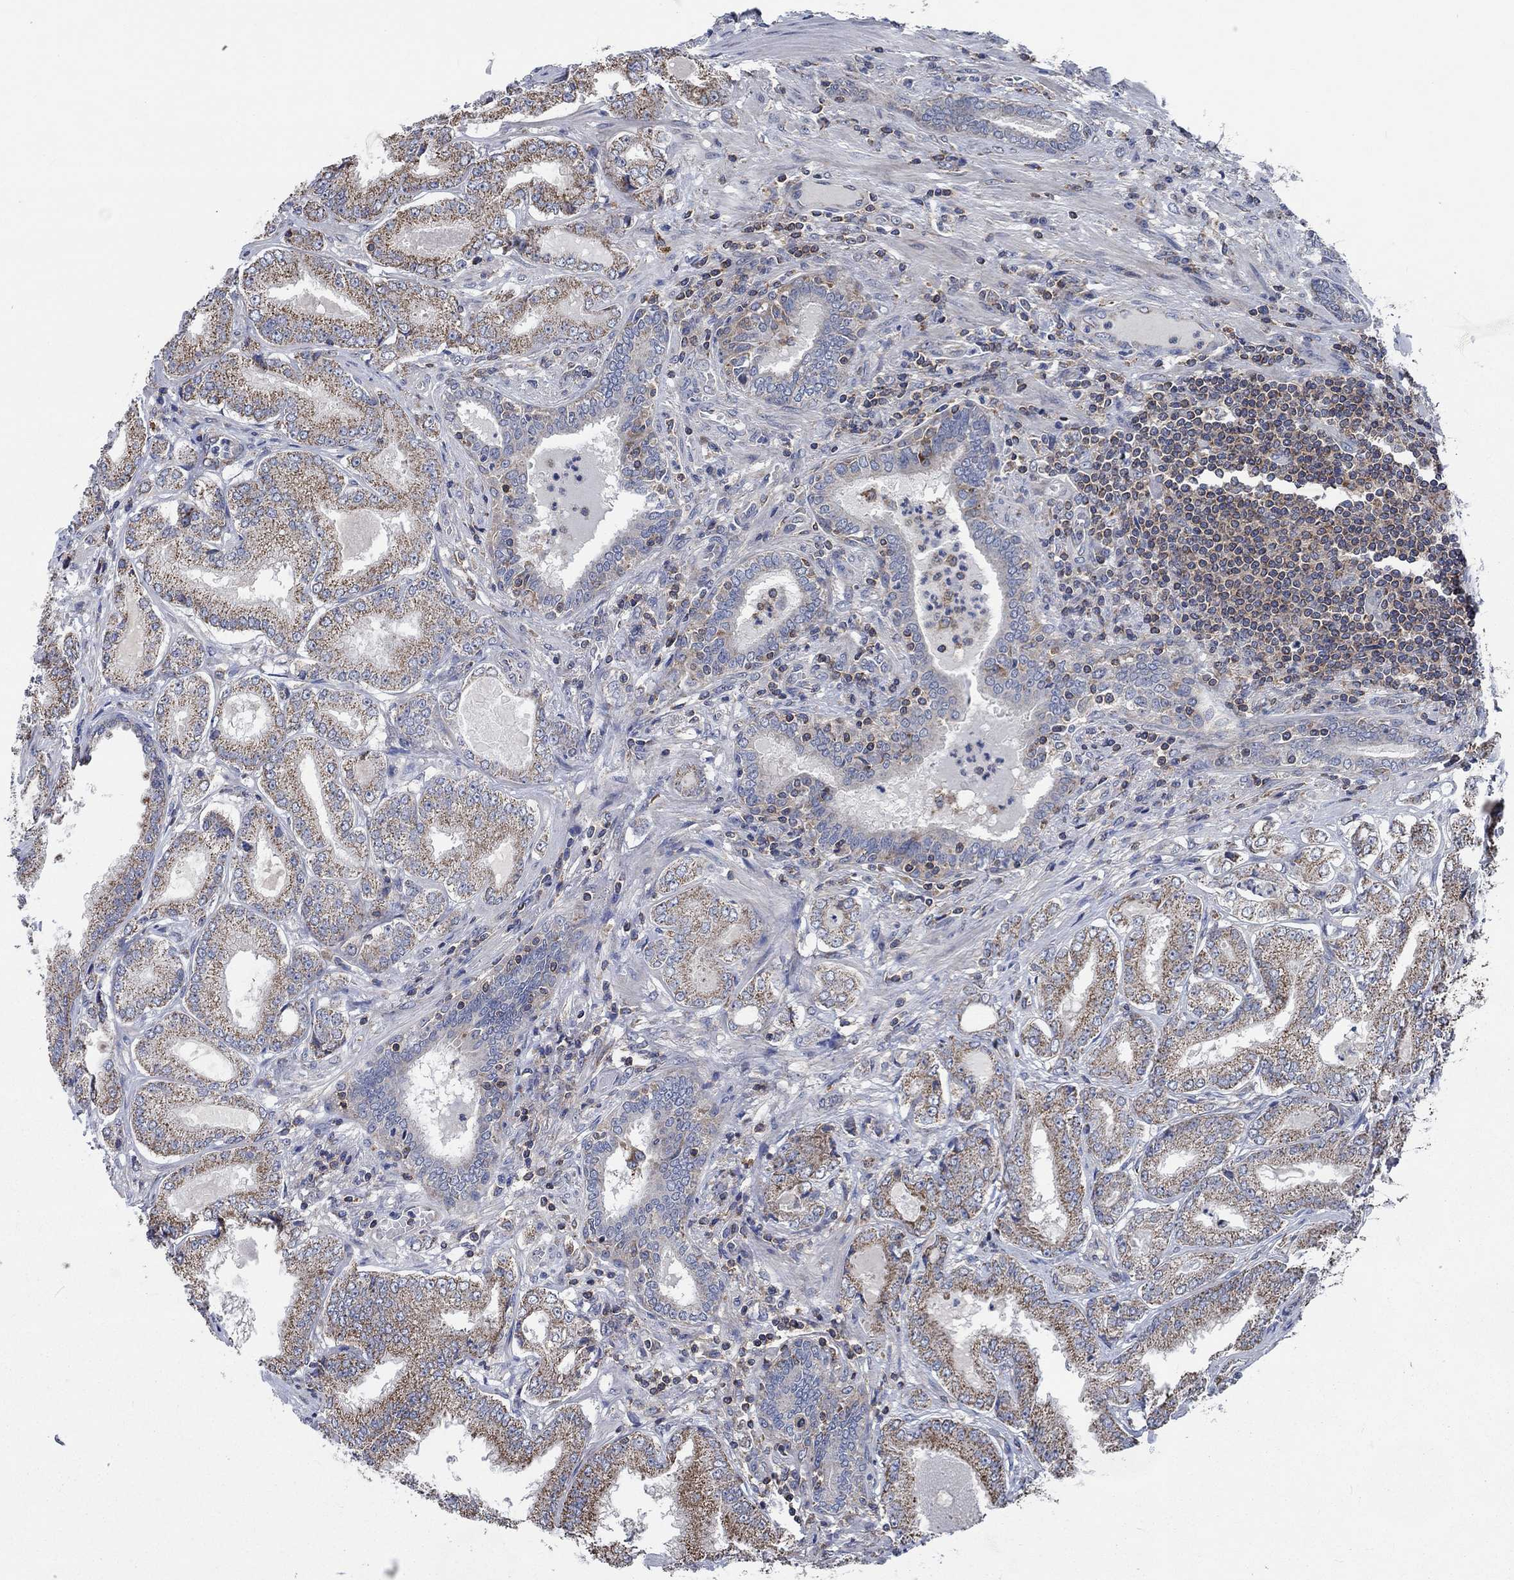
{"staining": {"intensity": "moderate", "quantity": "25%-75%", "location": "cytoplasmic/membranous"}, "tissue": "prostate cancer", "cell_type": "Tumor cells", "image_type": "cancer", "snomed": [{"axis": "morphology", "description": "Adenocarcinoma, NOS"}, {"axis": "topography", "description": "Prostate"}], "caption": "Protein expression analysis of human prostate cancer reveals moderate cytoplasmic/membranous expression in approximately 25%-75% of tumor cells.", "gene": "STXBP6", "patient": {"sex": "male", "age": 65}}